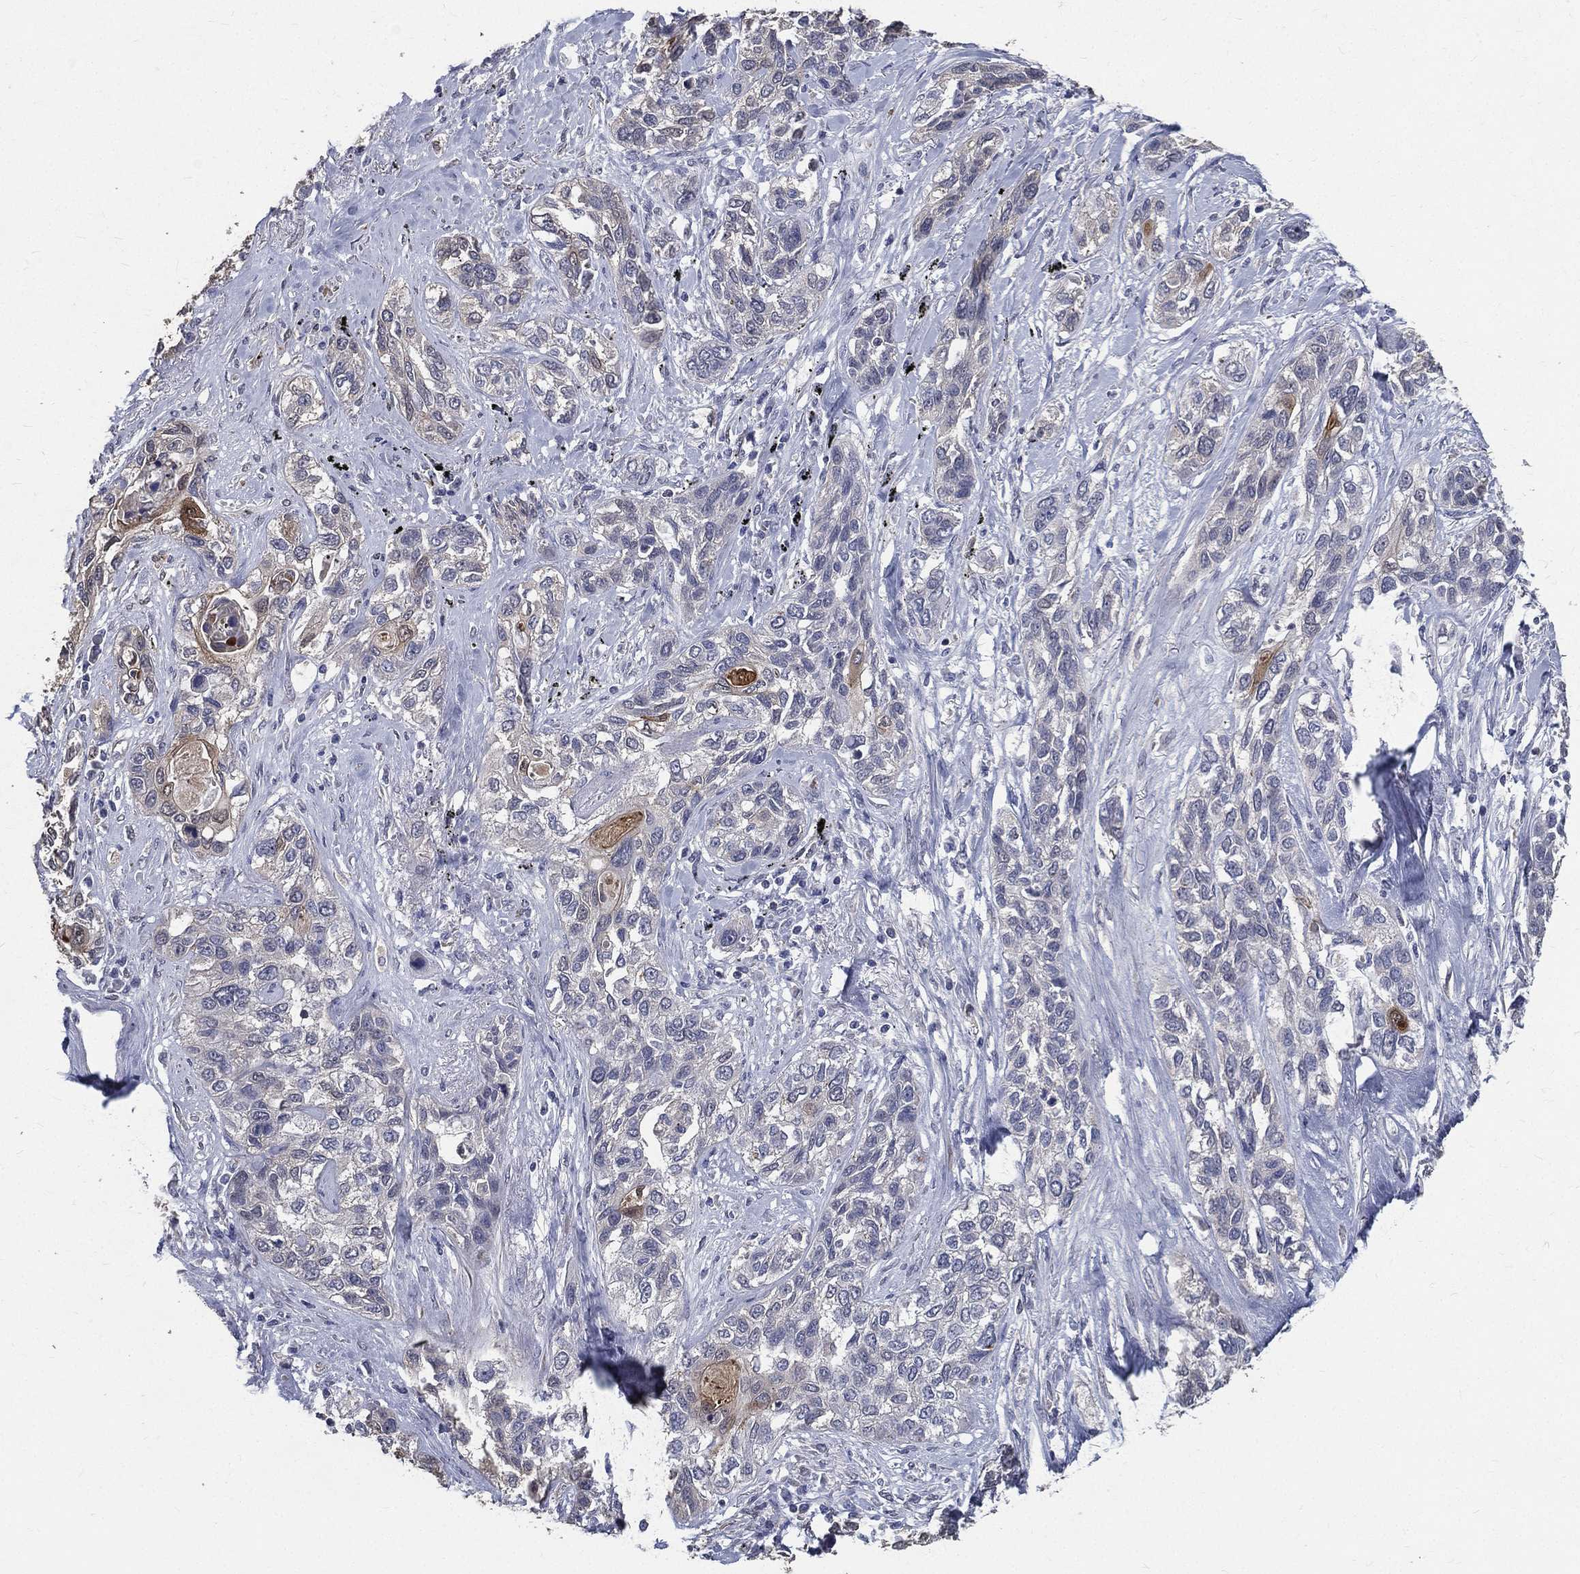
{"staining": {"intensity": "weak", "quantity": "<25%", "location": "cytoplasmic/membranous"}, "tissue": "lung cancer", "cell_type": "Tumor cells", "image_type": "cancer", "snomed": [{"axis": "morphology", "description": "Squamous cell carcinoma, NOS"}, {"axis": "topography", "description": "Lung"}], "caption": "Immunohistochemistry of squamous cell carcinoma (lung) exhibits no positivity in tumor cells. The staining is performed using DAB (3,3'-diaminobenzidine) brown chromogen with nuclei counter-stained in using hematoxylin.", "gene": "SERPINB2", "patient": {"sex": "female", "age": 70}}